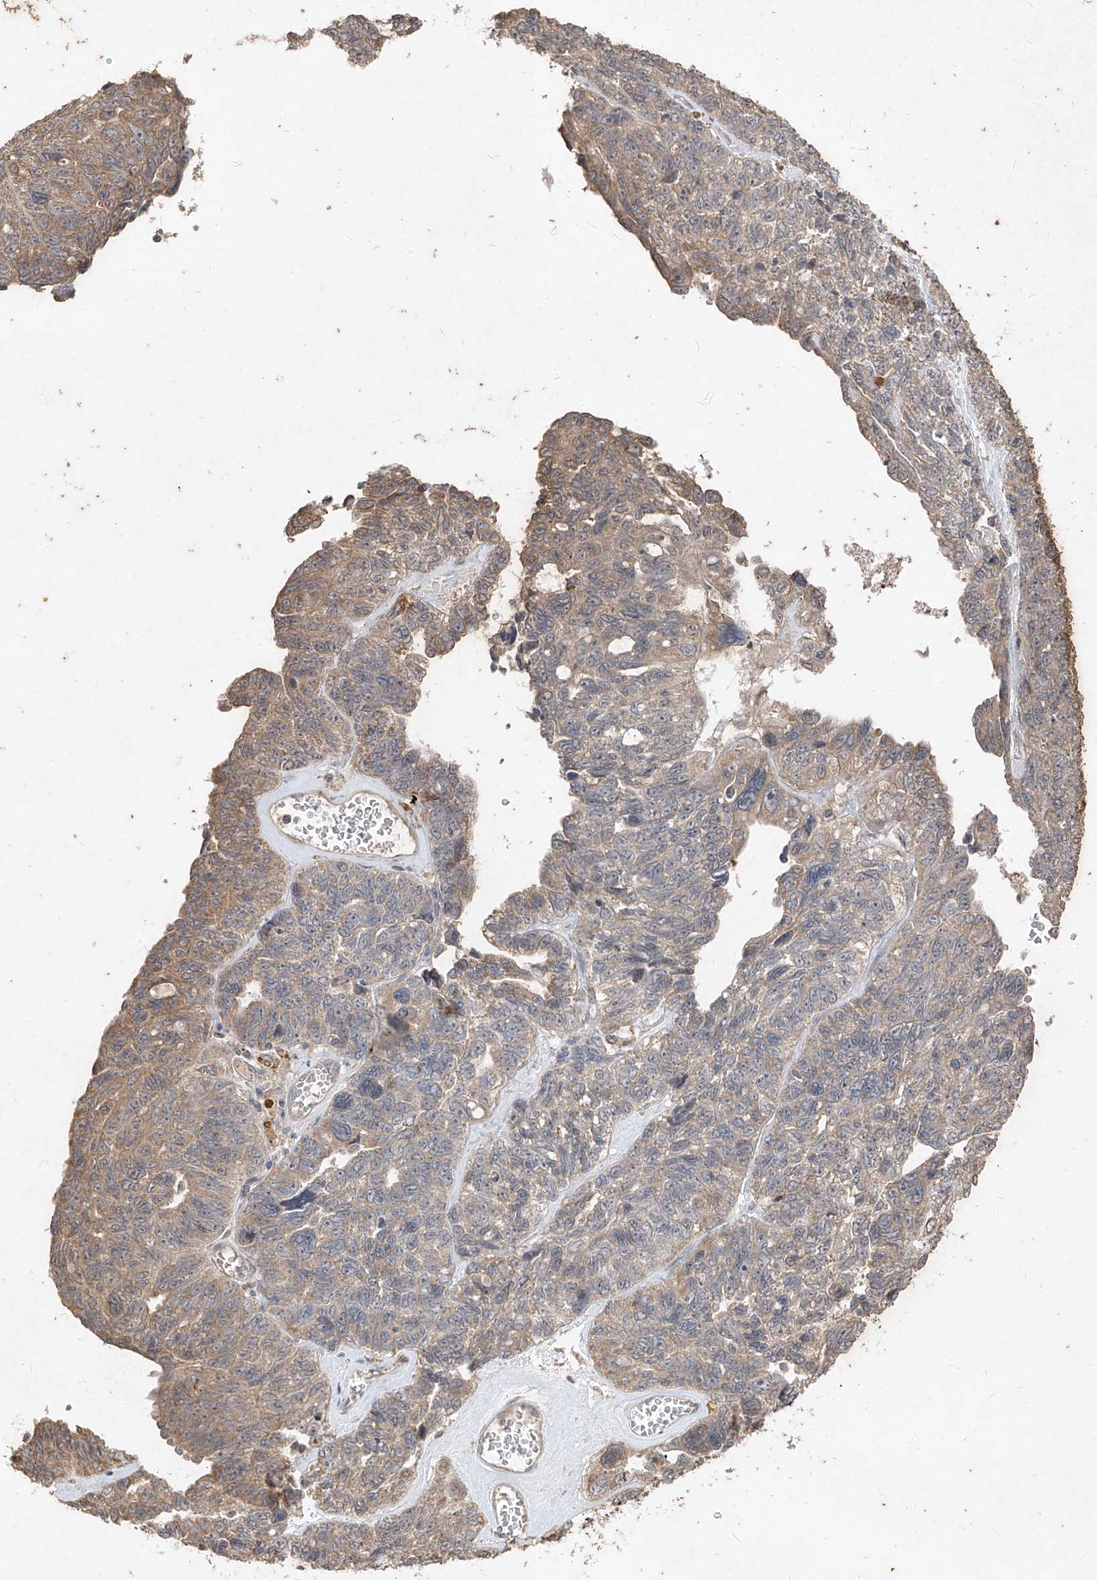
{"staining": {"intensity": "weak", "quantity": ">75%", "location": "cytoplasmic/membranous"}, "tissue": "ovarian cancer", "cell_type": "Tumor cells", "image_type": "cancer", "snomed": [{"axis": "morphology", "description": "Cystadenocarcinoma, serous, NOS"}, {"axis": "topography", "description": "Ovary"}], "caption": "Protein staining of ovarian cancer tissue exhibits weak cytoplasmic/membranous expression in approximately >75% of tumor cells.", "gene": "ABCD3", "patient": {"sex": "female", "age": 79}}